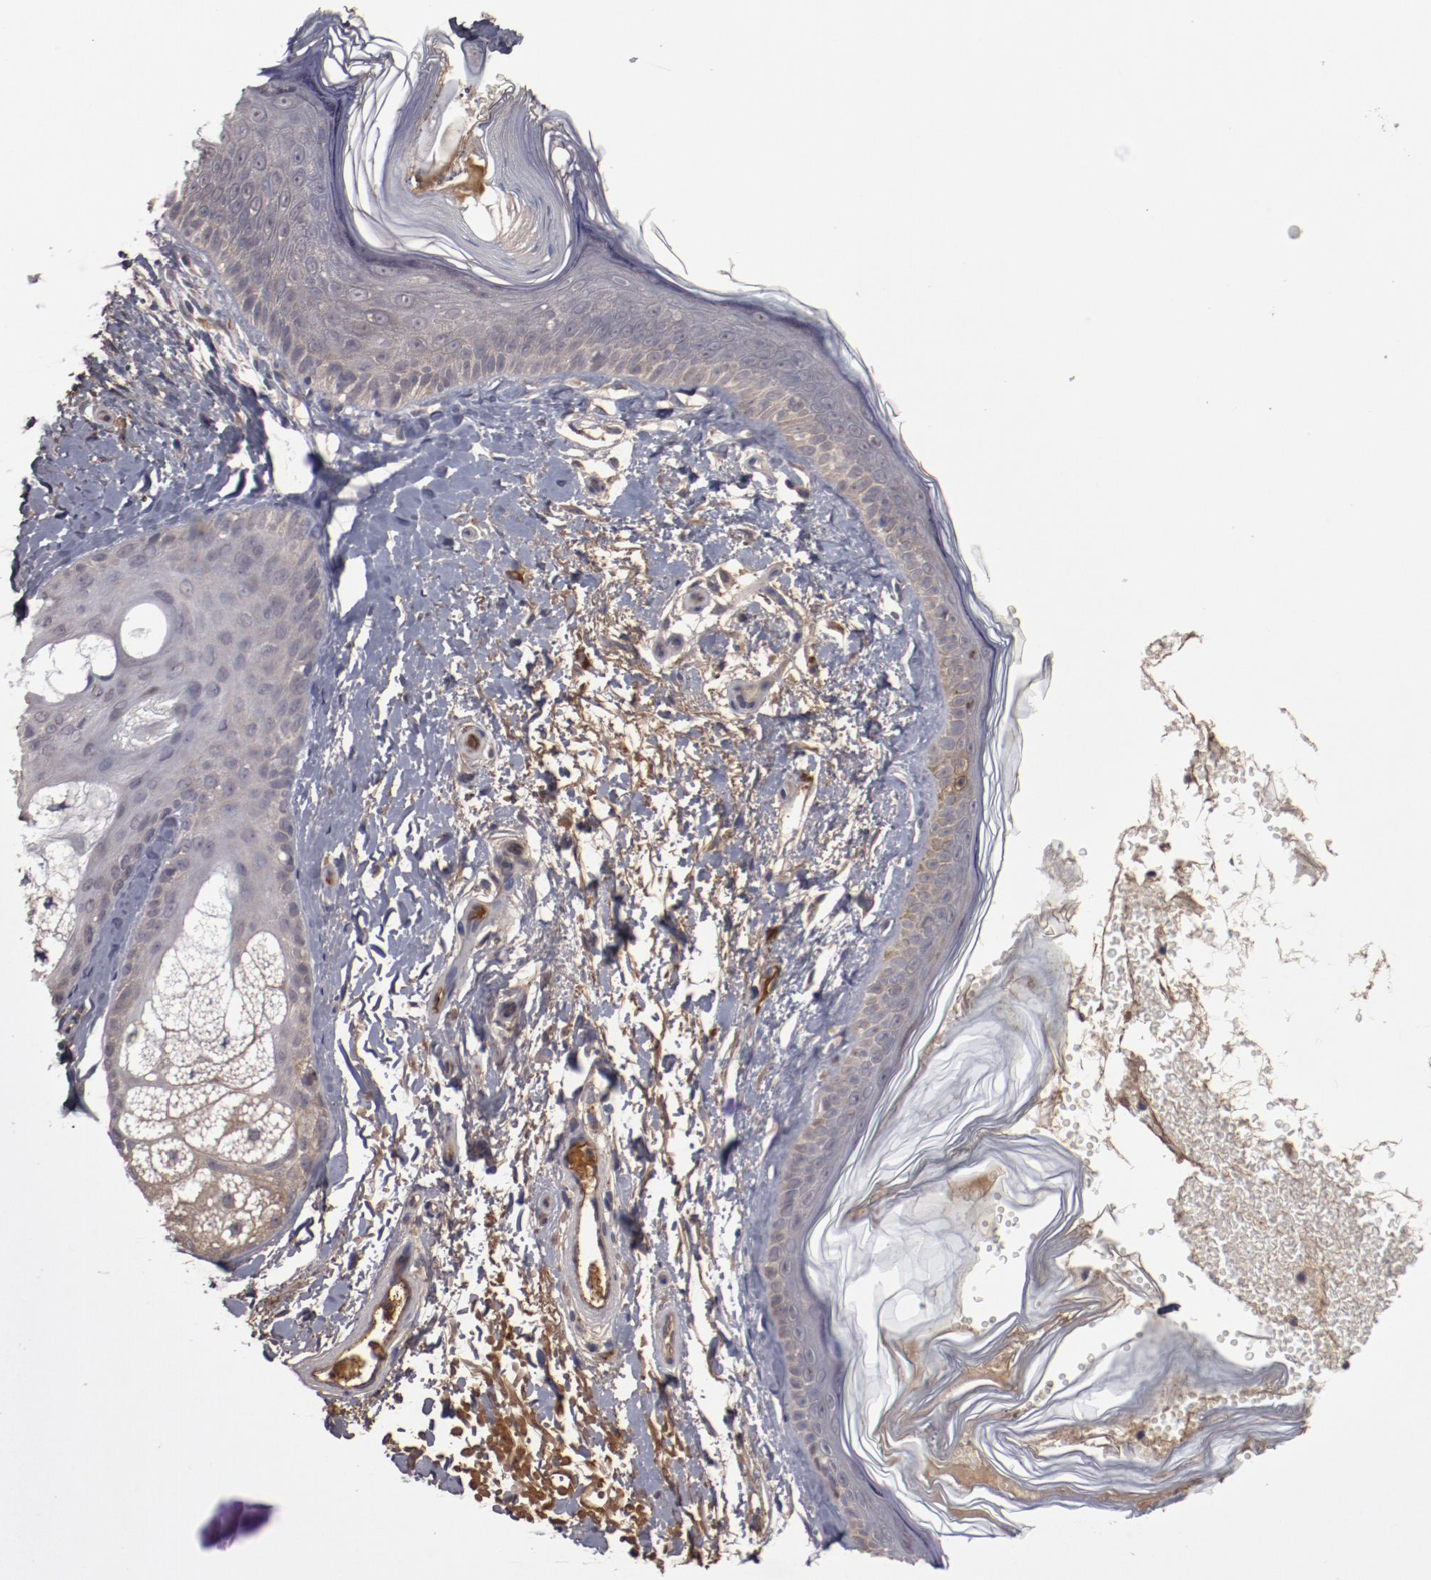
{"staining": {"intensity": "negative", "quantity": "none", "location": "none"}, "tissue": "skin", "cell_type": "Fibroblasts", "image_type": "normal", "snomed": [{"axis": "morphology", "description": "Normal tissue, NOS"}, {"axis": "topography", "description": "Skin"}], "caption": "This histopathology image is of benign skin stained with immunohistochemistry (IHC) to label a protein in brown with the nuclei are counter-stained blue. There is no positivity in fibroblasts.", "gene": "CP", "patient": {"sex": "male", "age": 63}}